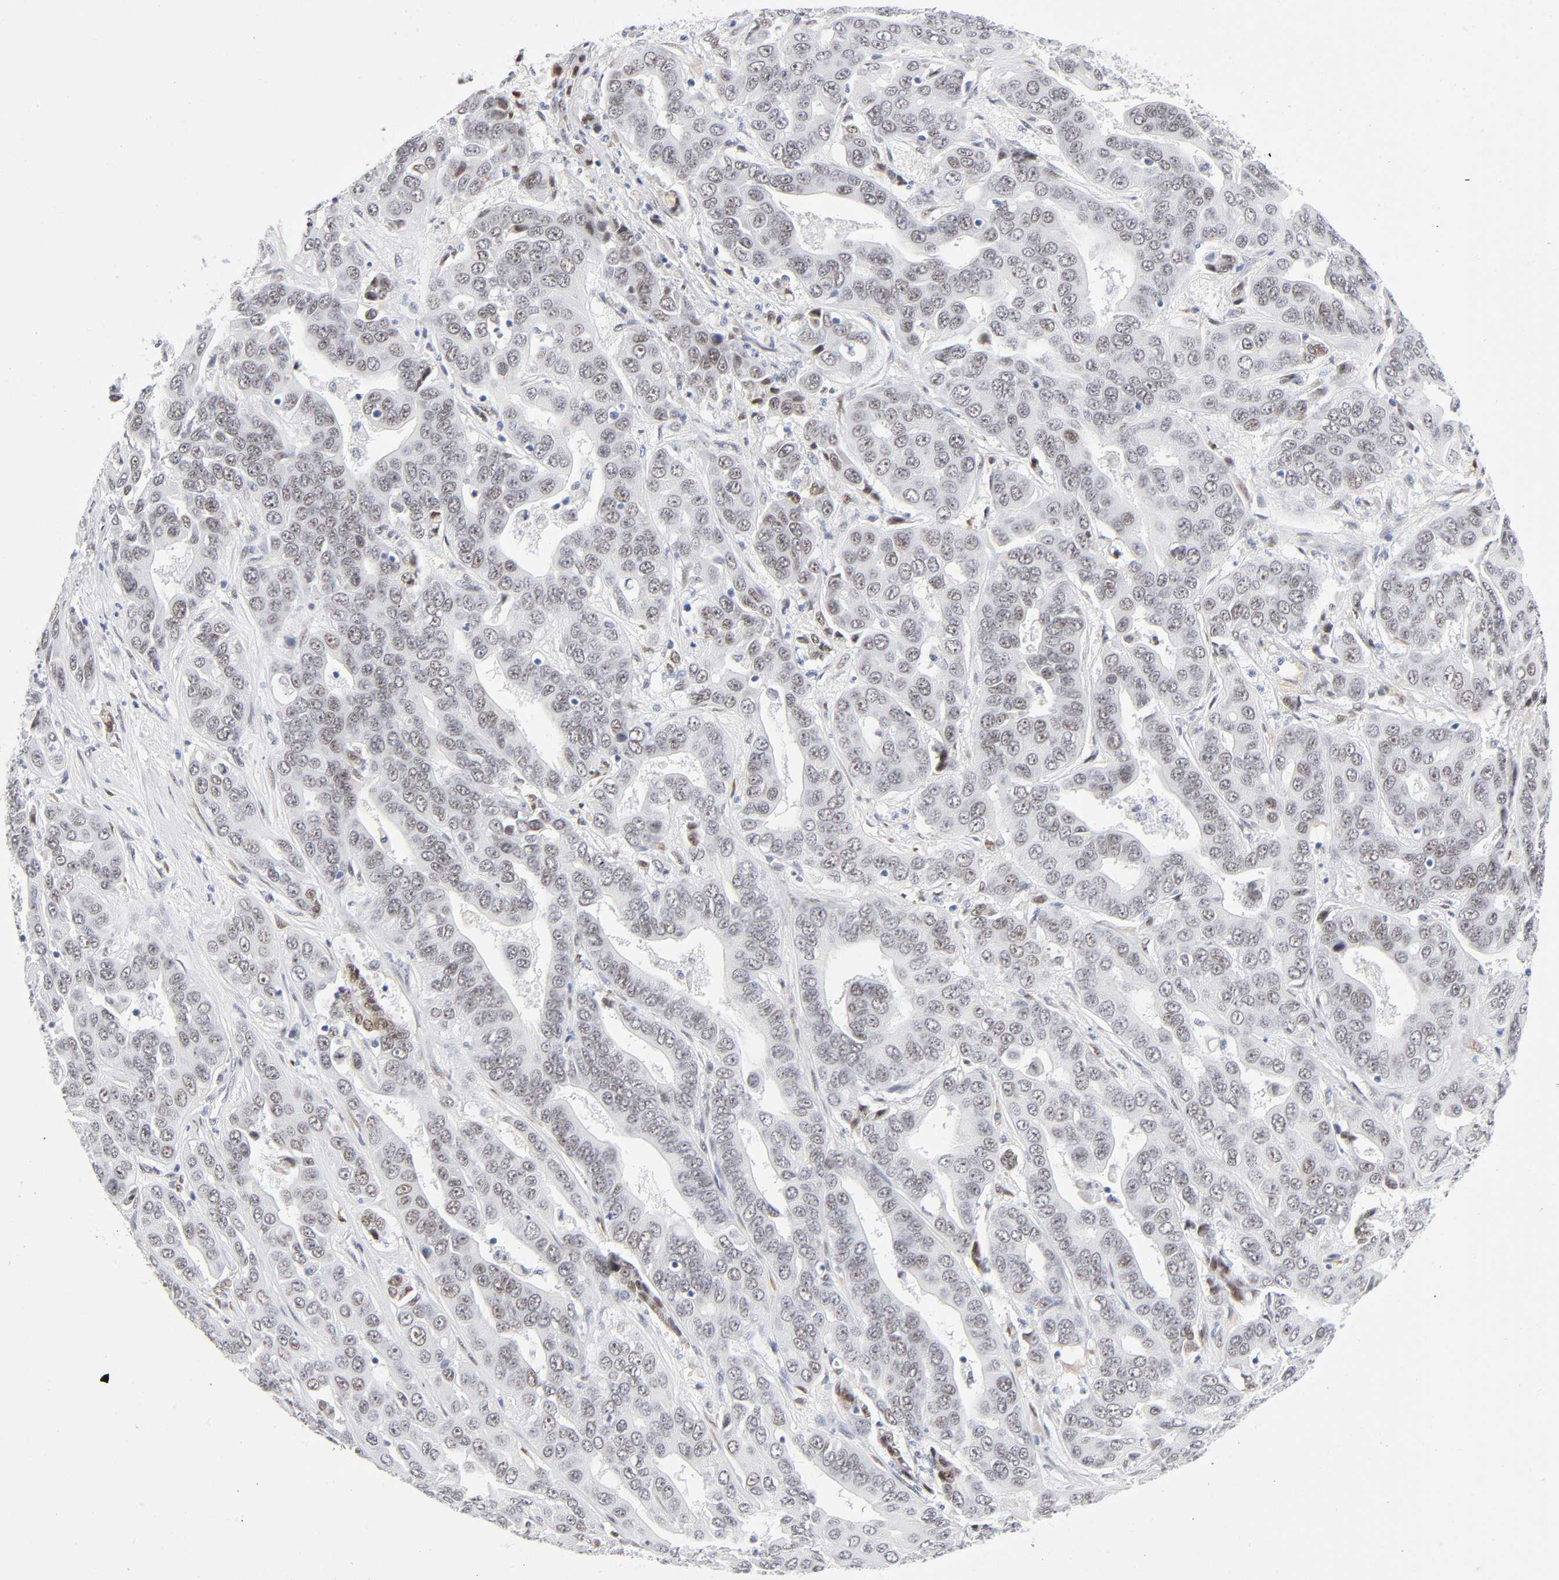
{"staining": {"intensity": "weak", "quantity": ">75%", "location": "nuclear"}, "tissue": "liver cancer", "cell_type": "Tumor cells", "image_type": "cancer", "snomed": [{"axis": "morphology", "description": "Cholangiocarcinoma"}, {"axis": "topography", "description": "Liver"}], "caption": "This photomicrograph reveals immunohistochemistry (IHC) staining of human liver cholangiocarcinoma, with low weak nuclear expression in about >75% of tumor cells.", "gene": "NFIC", "patient": {"sex": "female", "age": 52}}